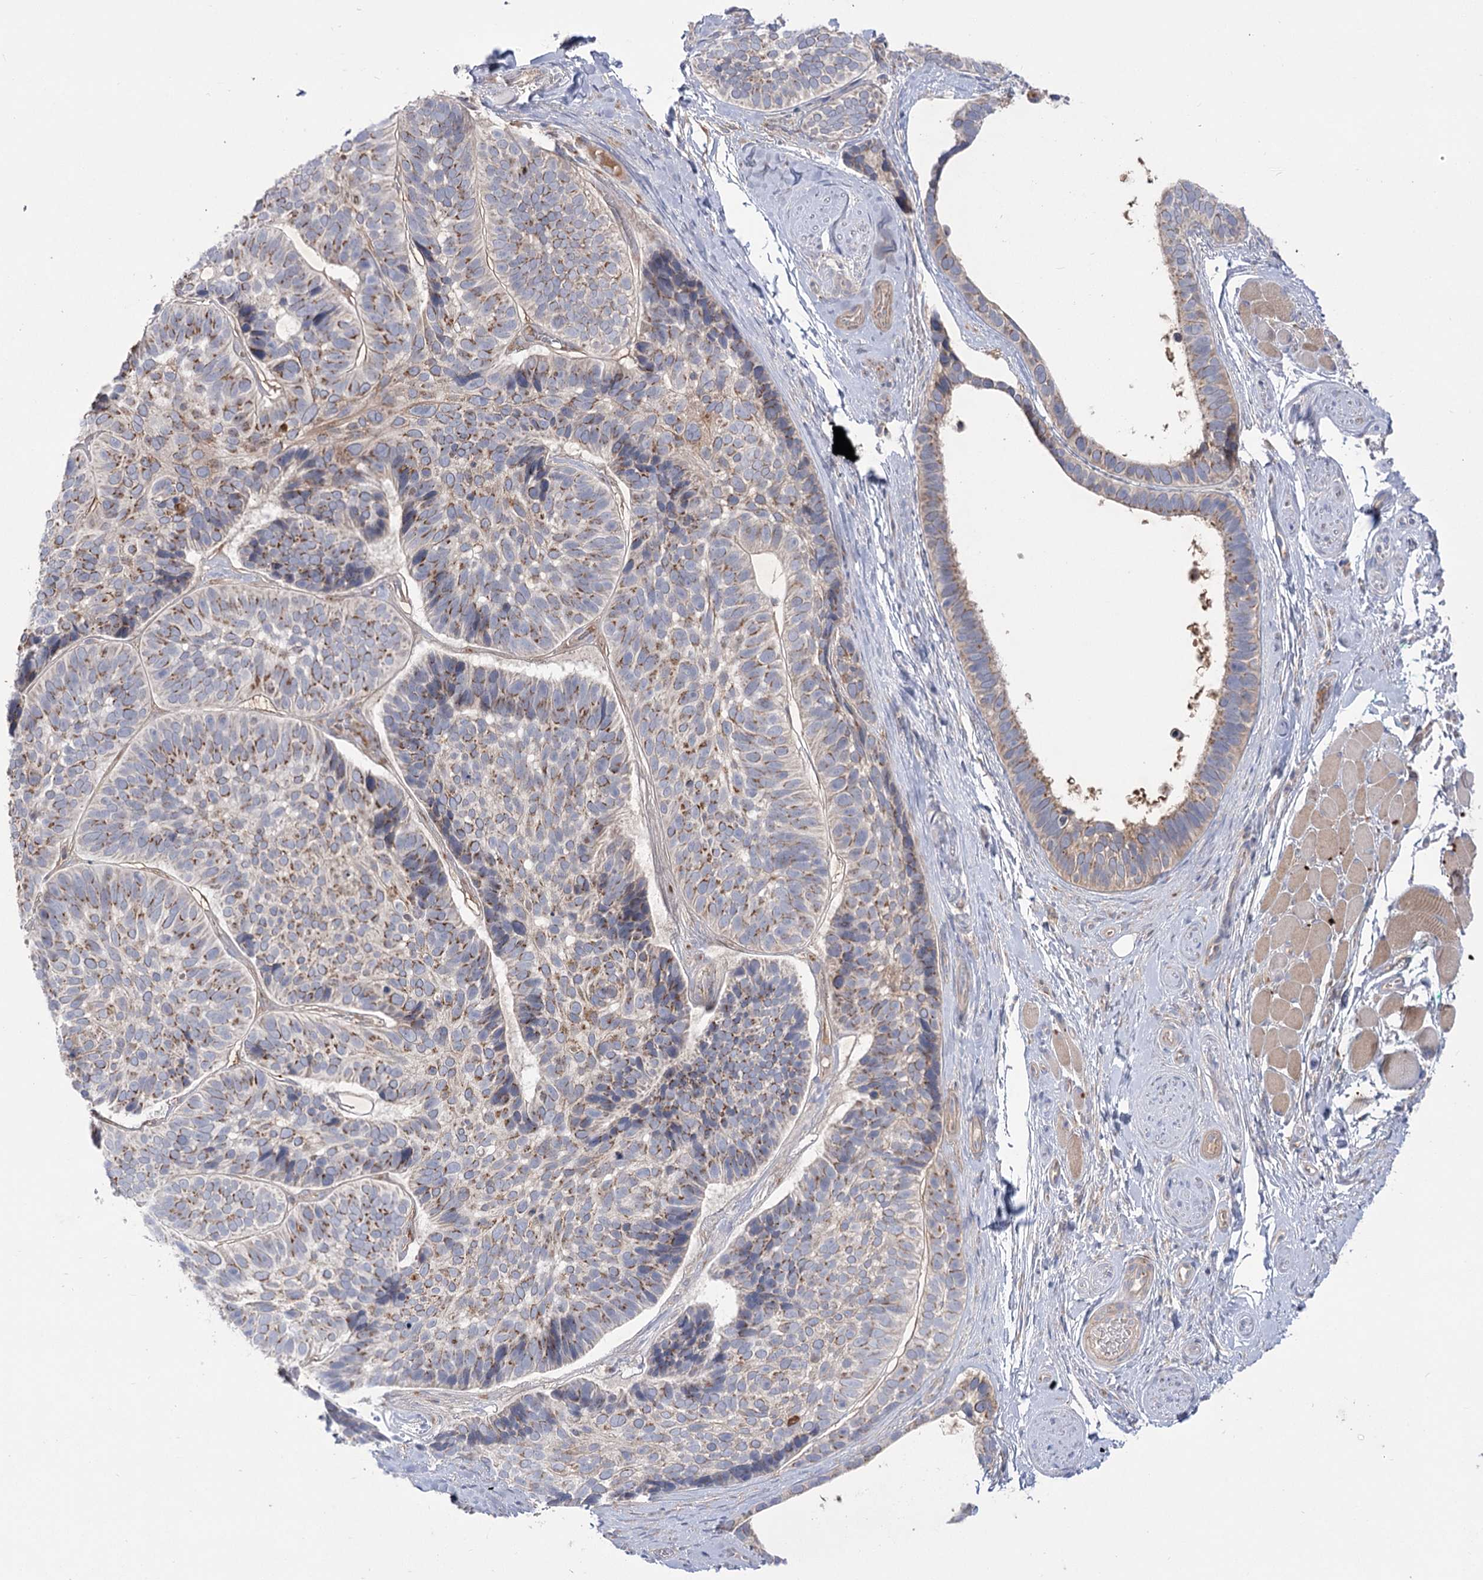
{"staining": {"intensity": "moderate", "quantity": "25%-75%", "location": "cytoplasmic/membranous"}, "tissue": "skin cancer", "cell_type": "Tumor cells", "image_type": "cancer", "snomed": [{"axis": "morphology", "description": "Basal cell carcinoma"}, {"axis": "topography", "description": "Skin"}], "caption": "Immunohistochemical staining of human basal cell carcinoma (skin) reveals medium levels of moderate cytoplasmic/membranous protein expression in about 25%-75% of tumor cells.", "gene": "GBF1", "patient": {"sex": "male", "age": 62}}